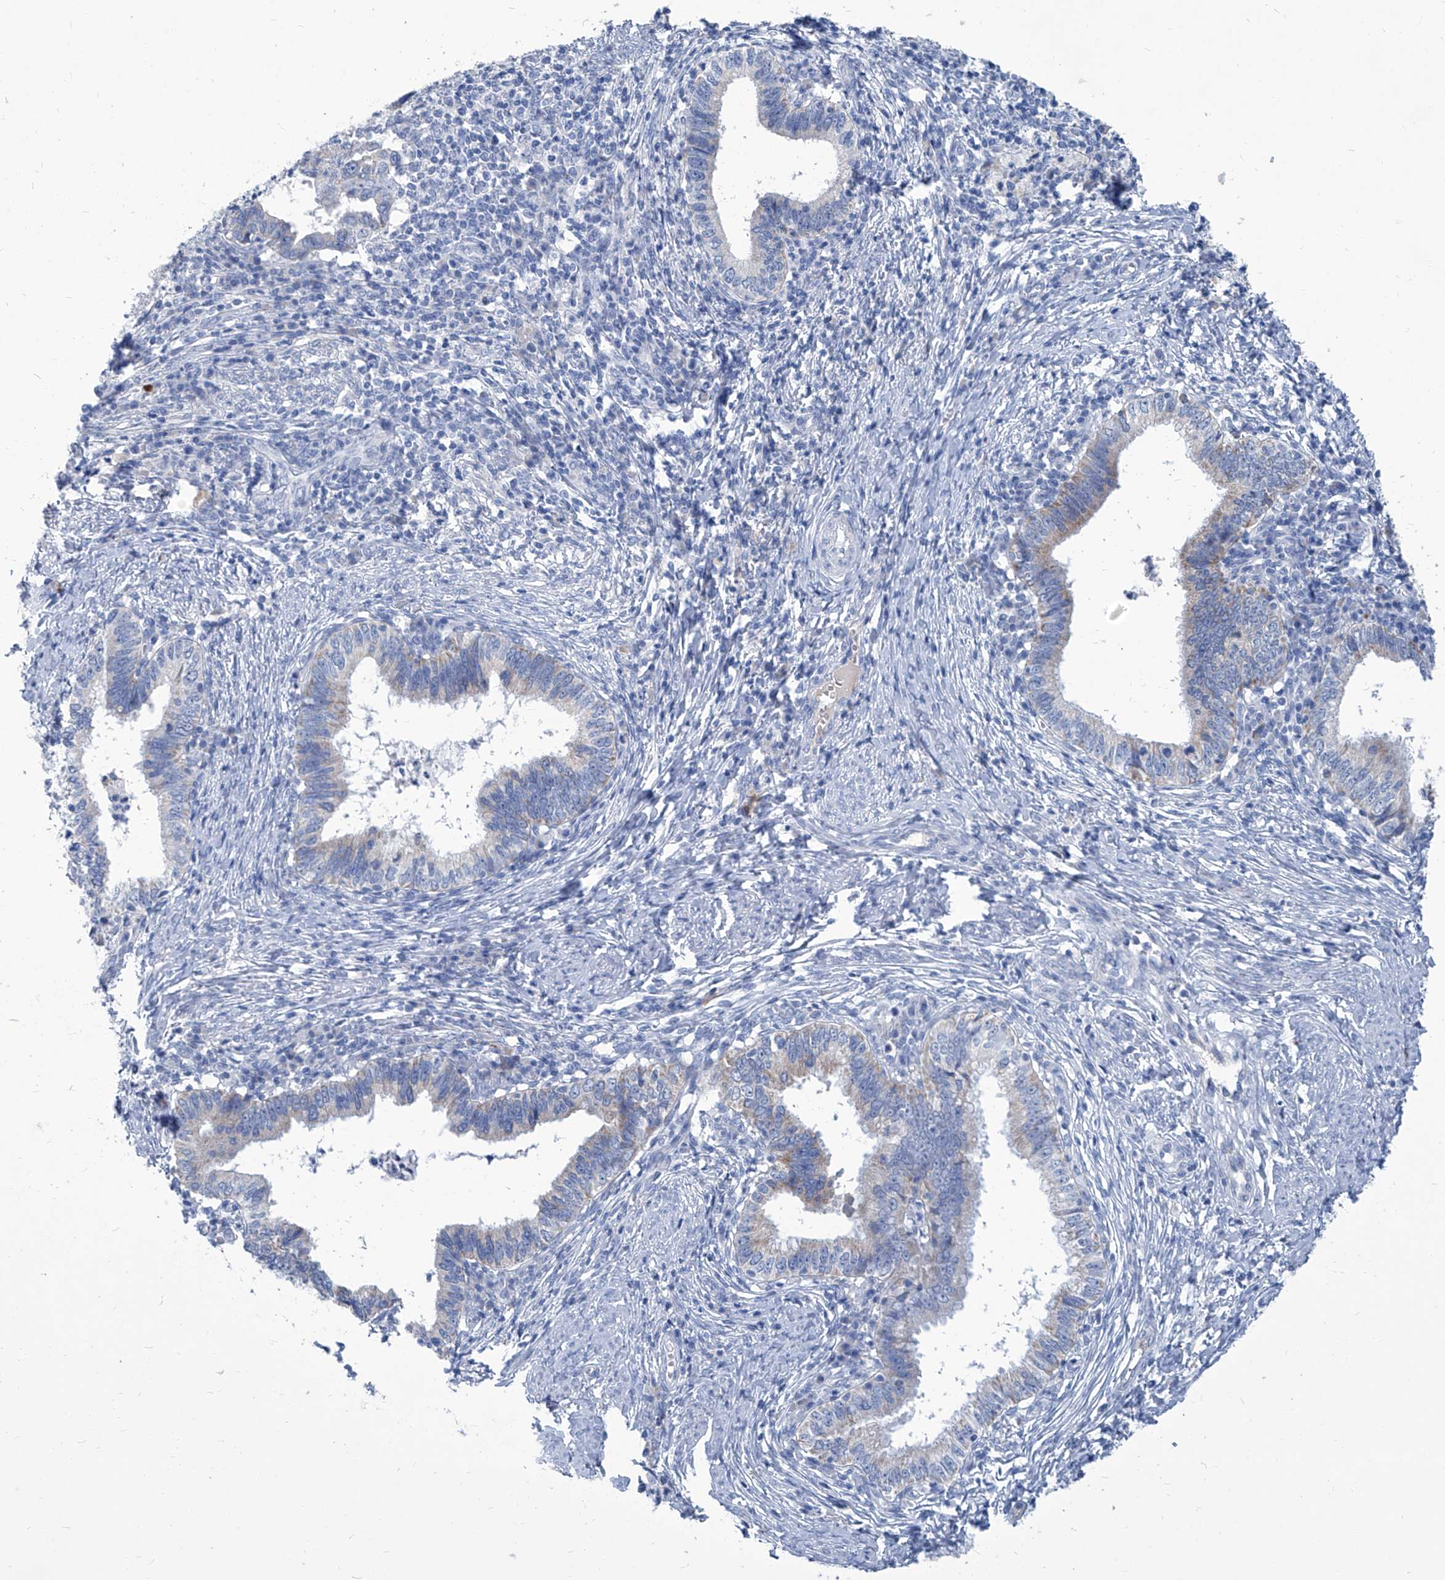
{"staining": {"intensity": "negative", "quantity": "none", "location": "none"}, "tissue": "cervical cancer", "cell_type": "Tumor cells", "image_type": "cancer", "snomed": [{"axis": "morphology", "description": "Adenocarcinoma, NOS"}, {"axis": "topography", "description": "Cervix"}], "caption": "This is a image of IHC staining of cervical cancer (adenocarcinoma), which shows no expression in tumor cells.", "gene": "MTARC1", "patient": {"sex": "female", "age": 36}}